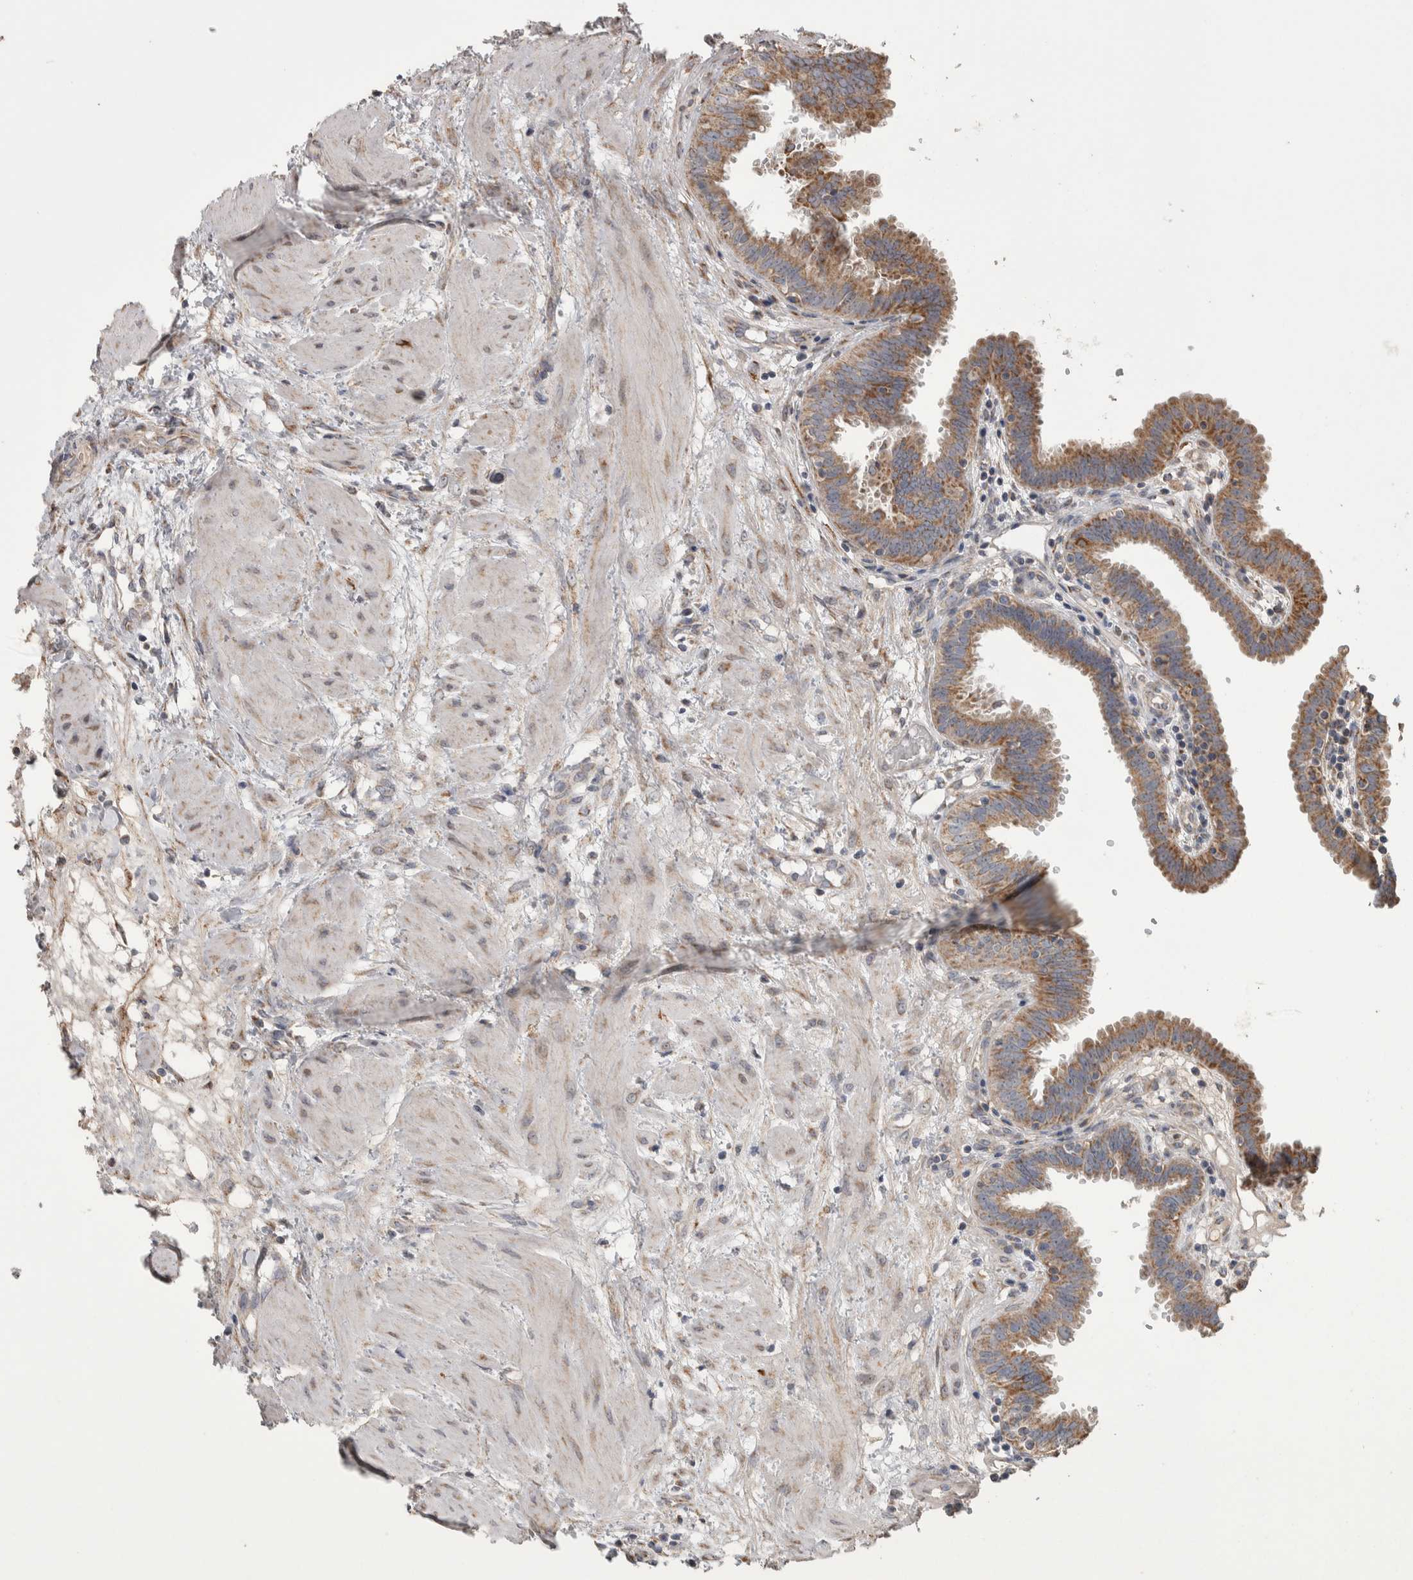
{"staining": {"intensity": "moderate", "quantity": ">75%", "location": "cytoplasmic/membranous"}, "tissue": "fallopian tube", "cell_type": "Glandular cells", "image_type": "normal", "snomed": [{"axis": "morphology", "description": "Normal tissue, NOS"}, {"axis": "topography", "description": "Fallopian tube"}, {"axis": "topography", "description": "Placenta"}], "caption": "Immunohistochemistry (DAB) staining of normal fallopian tube exhibits moderate cytoplasmic/membranous protein positivity in approximately >75% of glandular cells.", "gene": "SCO1", "patient": {"sex": "female", "age": 32}}